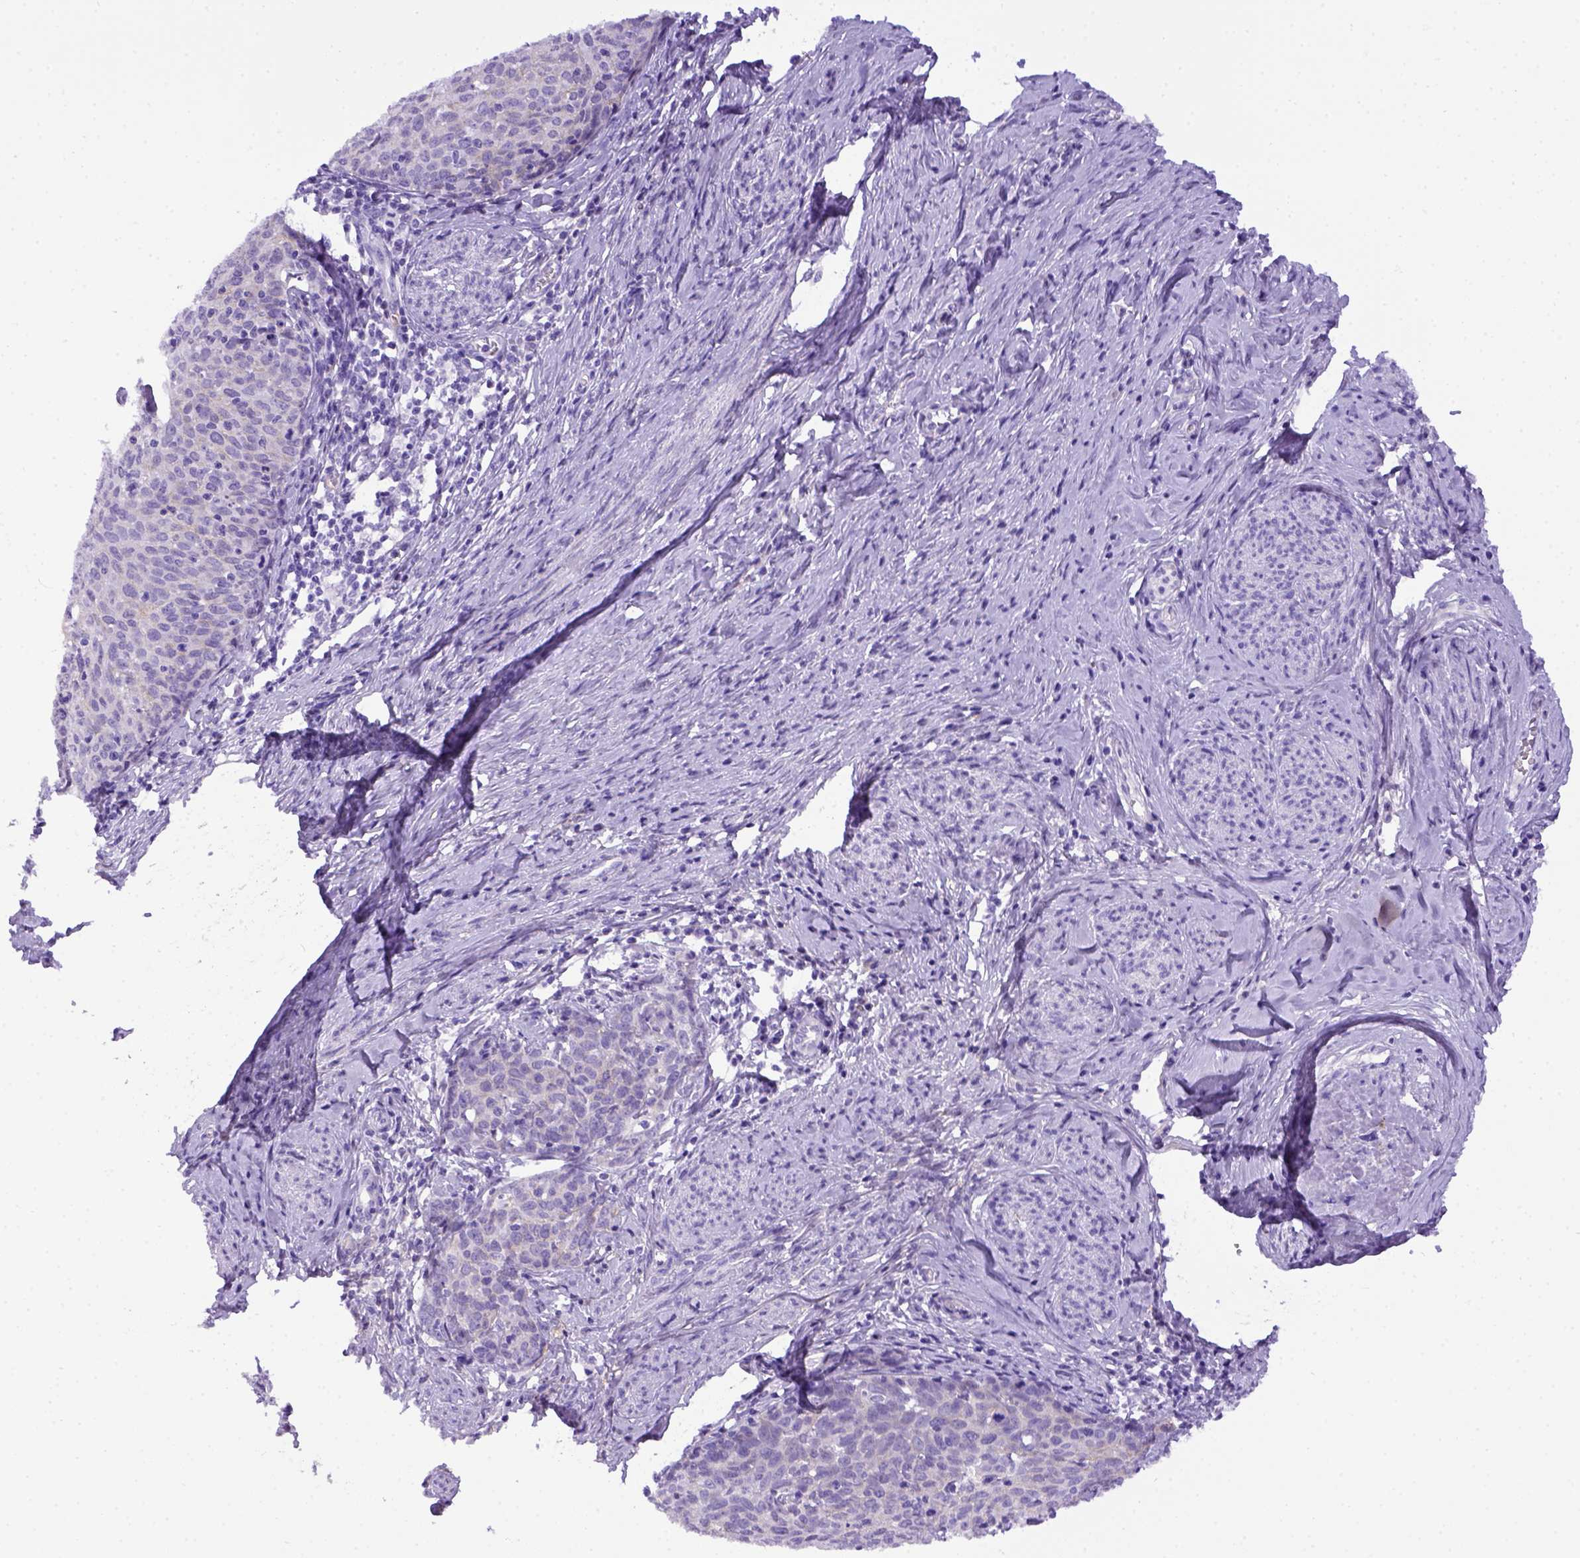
{"staining": {"intensity": "negative", "quantity": "none", "location": "none"}, "tissue": "cervical cancer", "cell_type": "Tumor cells", "image_type": "cancer", "snomed": [{"axis": "morphology", "description": "Squamous cell carcinoma, NOS"}, {"axis": "topography", "description": "Cervix"}], "caption": "DAB (3,3'-diaminobenzidine) immunohistochemical staining of human cervical cancer demonstrates no significant positivity in tumor cells.", "gene": "ADAM12", "patient": {"sex": "female", "age": 62}}